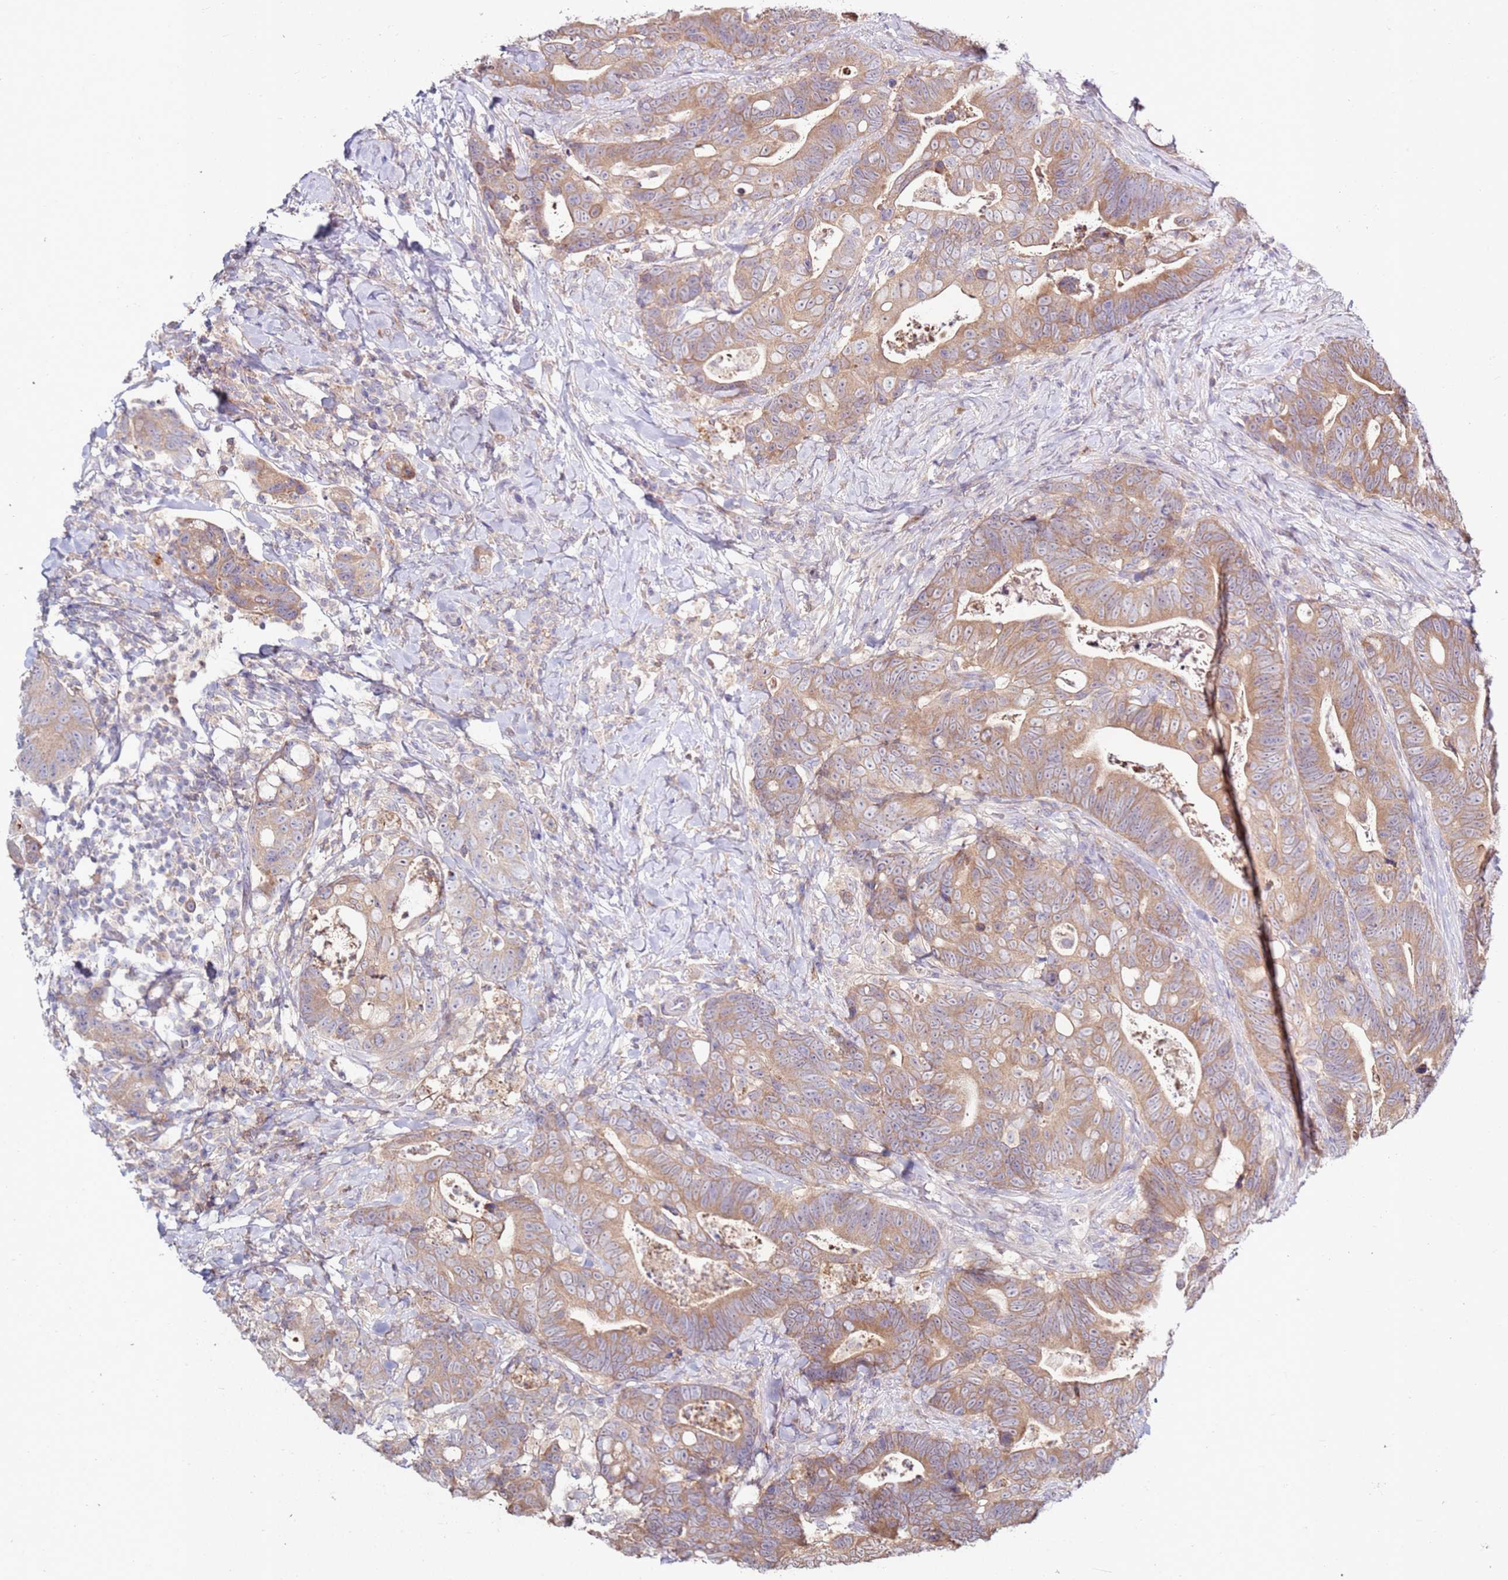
{"staining": {"intensity": "moderate", "quantity": ">75%", "location": "cytoplasmic/membranous"}, "tissue": "colorectal cancer", "cell_type": "Tumor cells", "image_type": "cancer", "snomed": [{"axis": "morphology", "description": "Adenocarcinoma, NOS"}, {"axis": "topography", "description": "Colon"}], "caption": "A histopathology image showing moderate cytoplasmic/membranous expression in approximately >75% of tumor cells in colorectal cancer (adenocarcinoma), as visualized by brown immunohistochemical staining.", "gene": "CNOT9", "patient": {"sex": "female", "age": 82}}